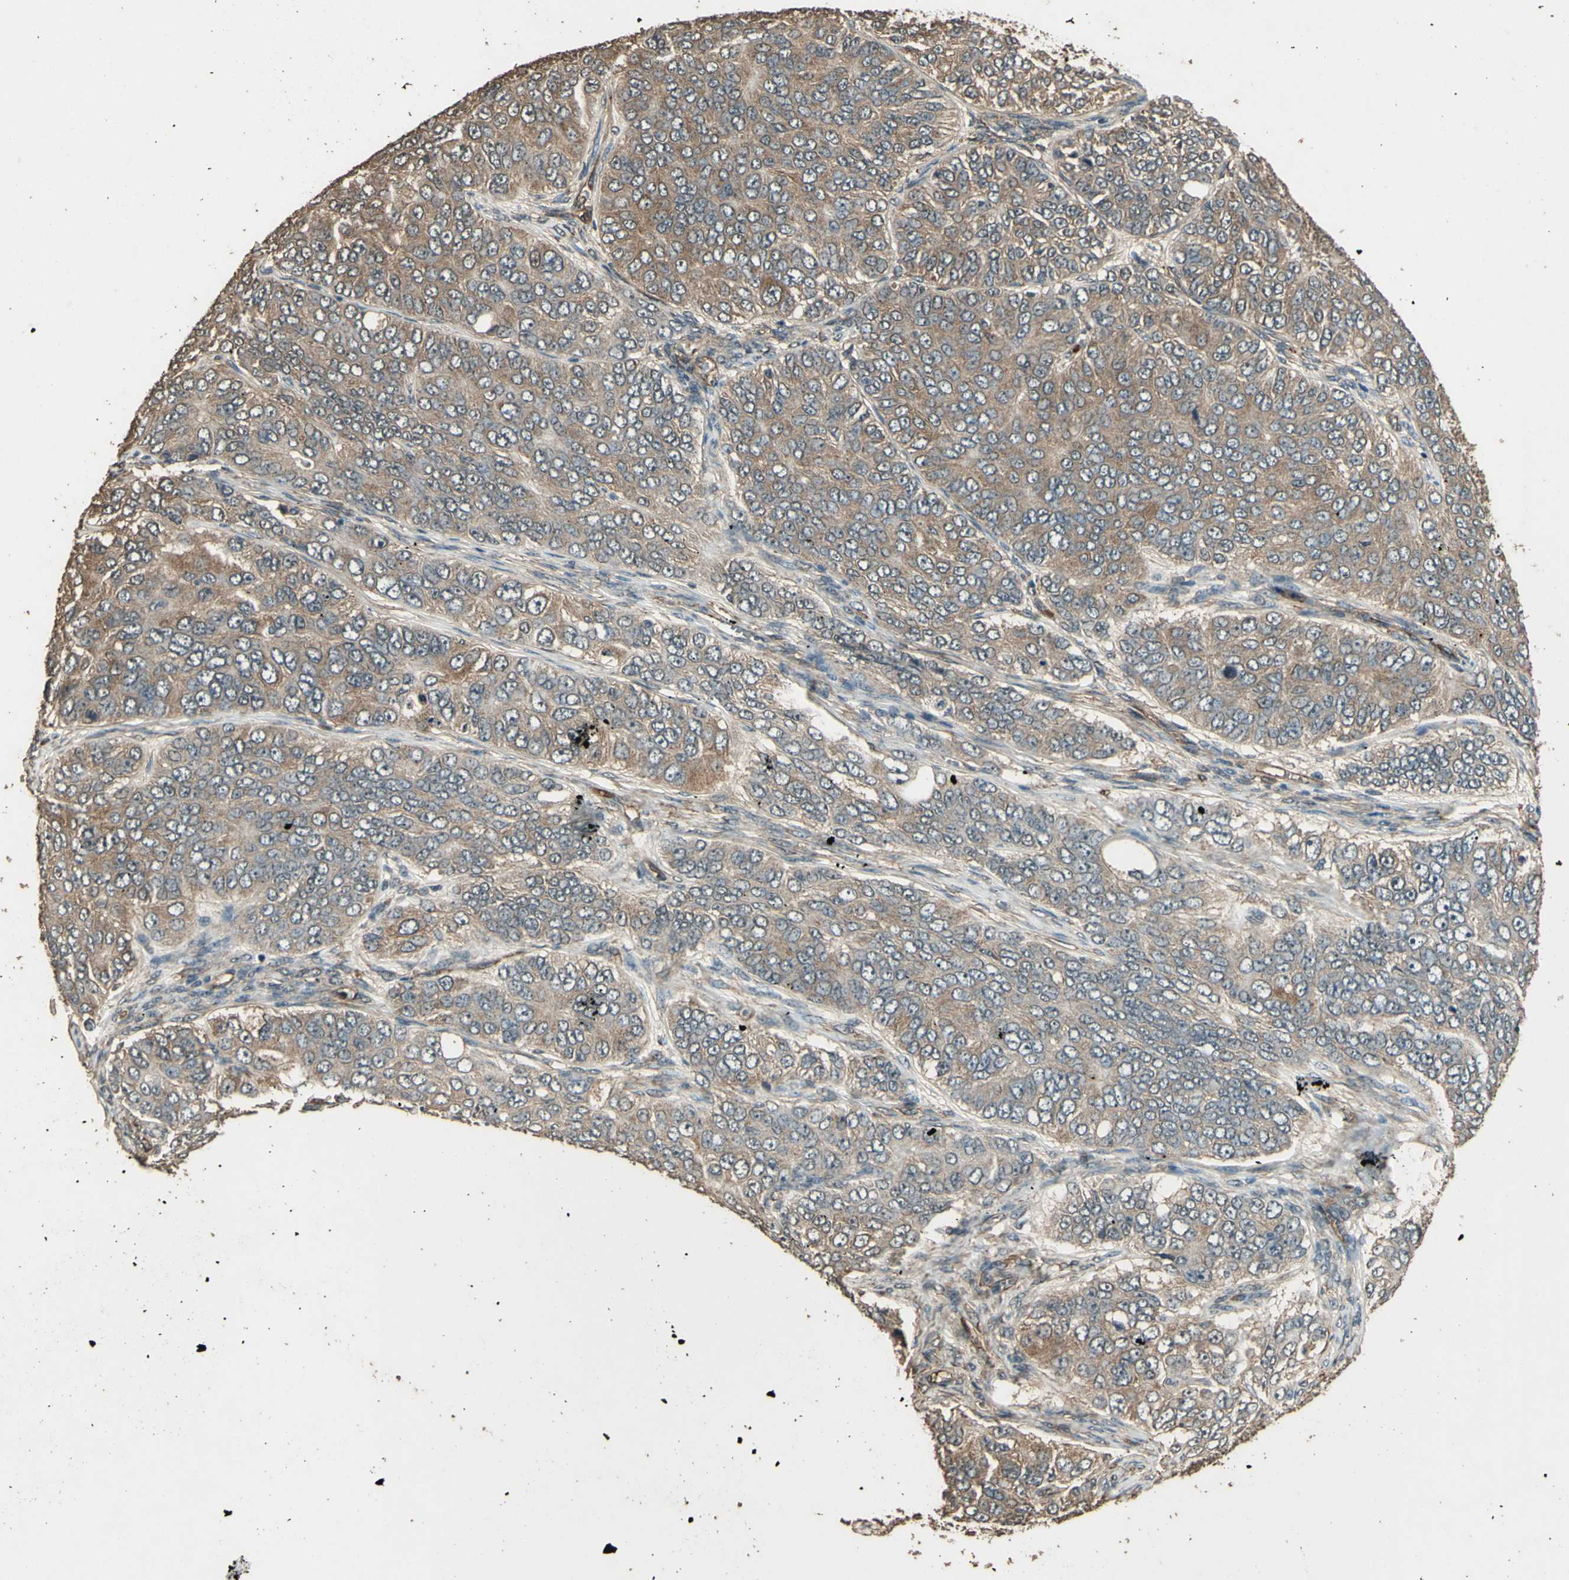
{"staining": {"intensity": "moderate", "quantity": ">75%", "location": "cytoplasmic/membranous"}, "tissue": "ovarian cancer", "cell_type": "Tumor cells", "image_type": "cancer", "snomed": [{"axis": "morphology", "description": "Carcinoma, endometroid"}, {"axis": "topography", "description": "Ovary"}], "caption": "Immunohistochemical staining of endometroid carcinoma (ovarian) reveals medium levels of moderate cytoplasmic/membranous positivity in approximately >75% of tumor cells.", "gene": "TSPO", "patient": {"sex": "female", "age": 51}}